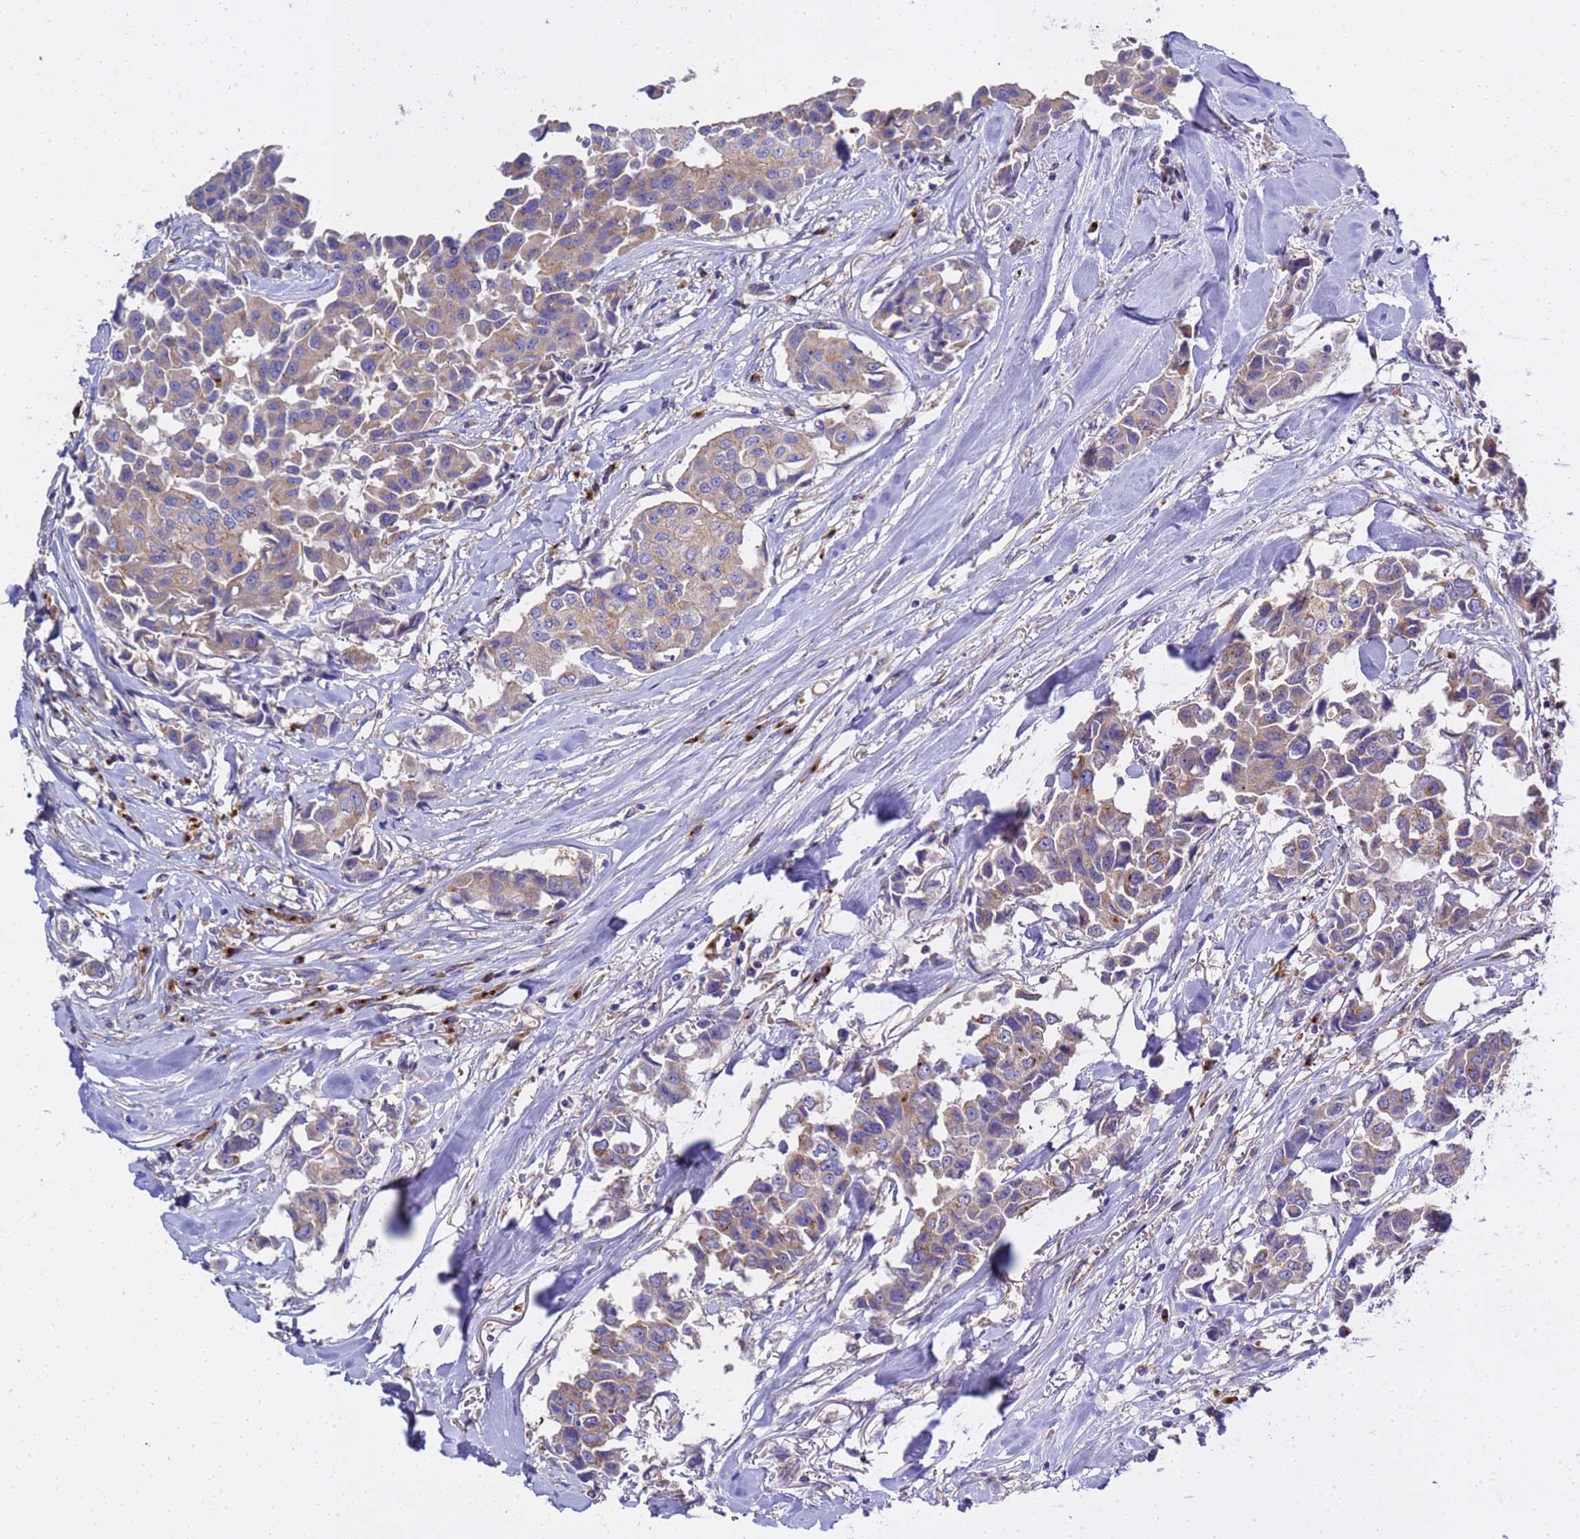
{"staining": {"intensity": "weak", "quantity": ">75%", "location": "cytoplasmic/membranous"}, "tissue": "breast cancer", "cell_type": "Tumor cells", "image_type": "cancer", "snomed": [{"axis": "morphology", "description": "Duct carcinoma"}, {"axis": "topography", "description": "Breast"}], "caption": "Protein staining of breast cancer tissue demonstrates weak cytoplasmic/membranous staining in approximately >75% of tumor cells.", "gene": "ANAPC1", "patient": {"sex": "female", "age": 80}}